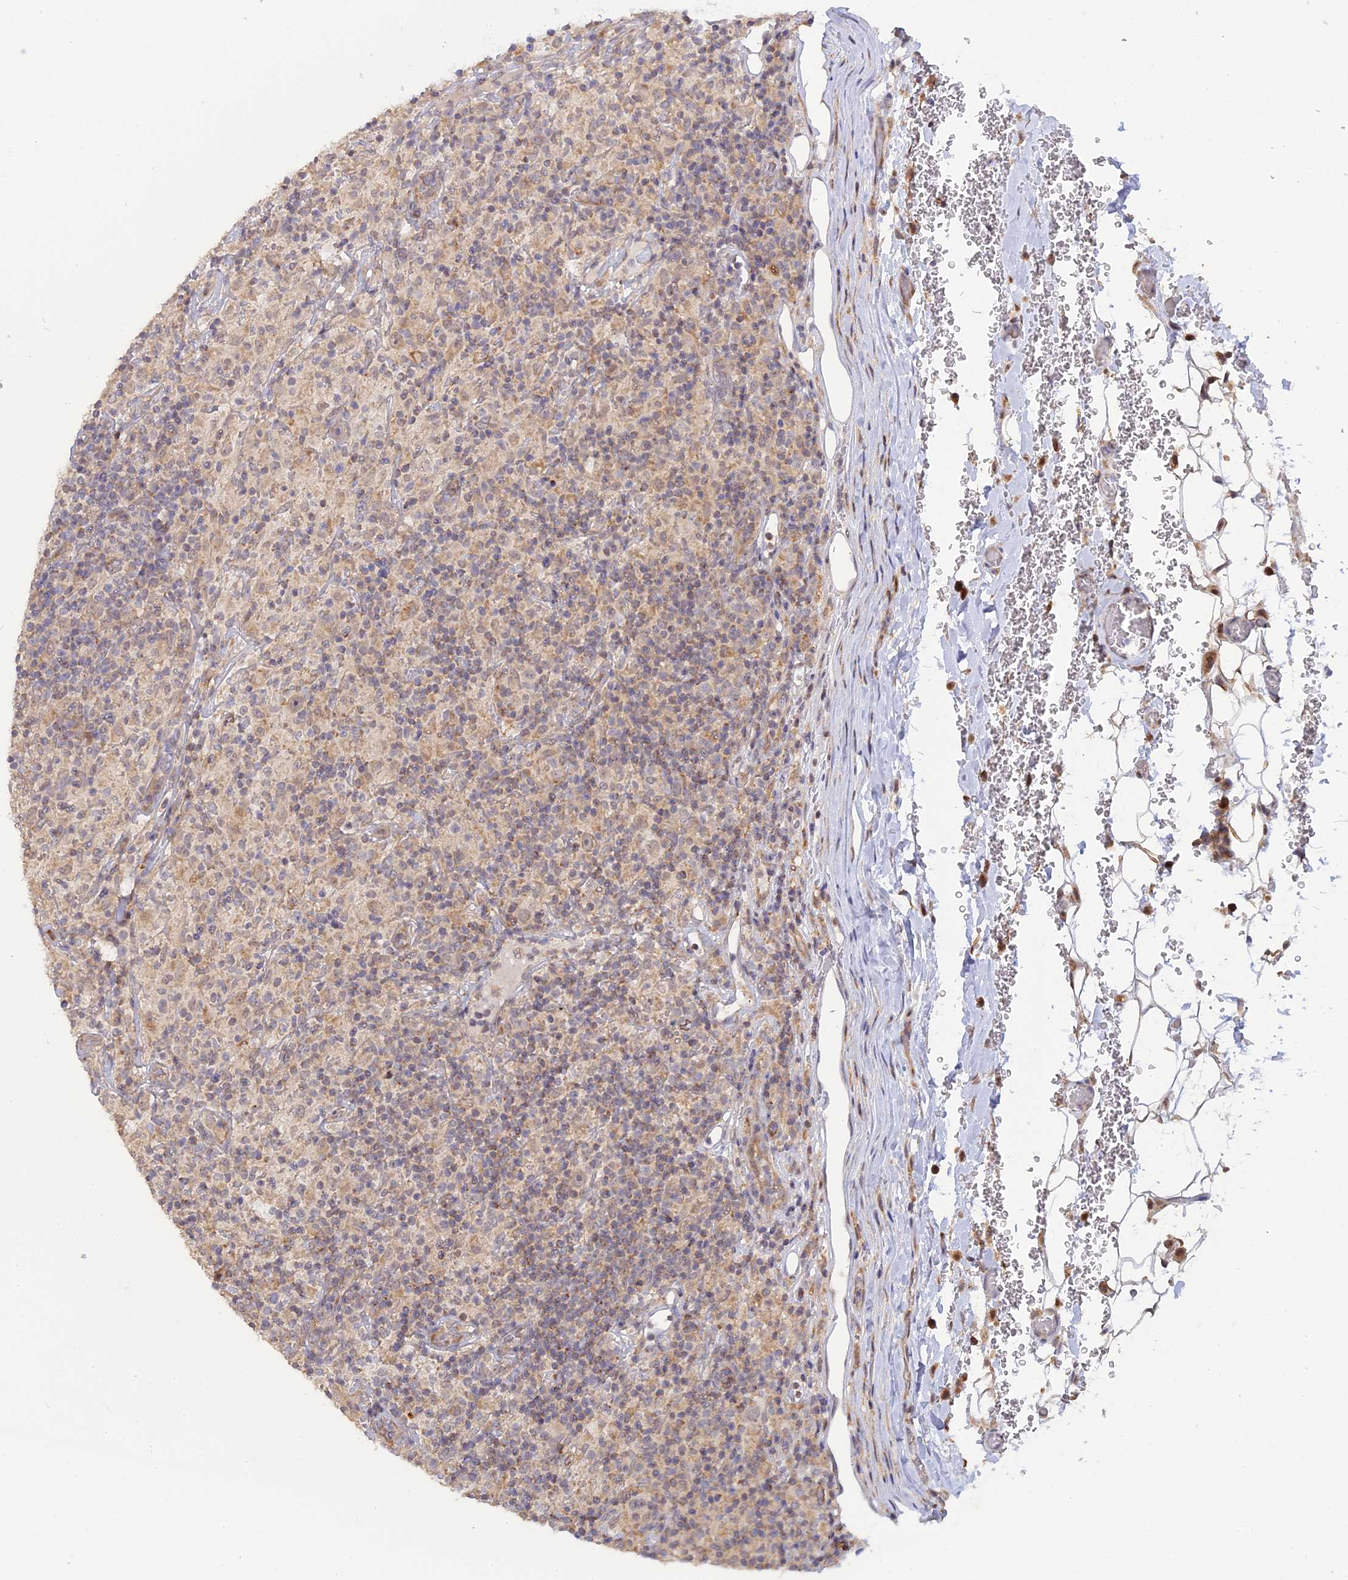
{"staining": {"intensity": "weak", "quantity": "<25%", "location": "nuclear"}, "tissue": "lymphoma", "cell_type": "Tumor cells", "image_type": "cancer", "snomed": [{"axis": "morphology", "description": "Hodgkin's disease, NOS"}, {"axis": "topography", "description": "Lymph node"}], "caption": "Tumor cells show no significant positivity in Hodgkin's disease.", "gene": "GSKIP", "patient": {"sex": "male", "age": 70}}